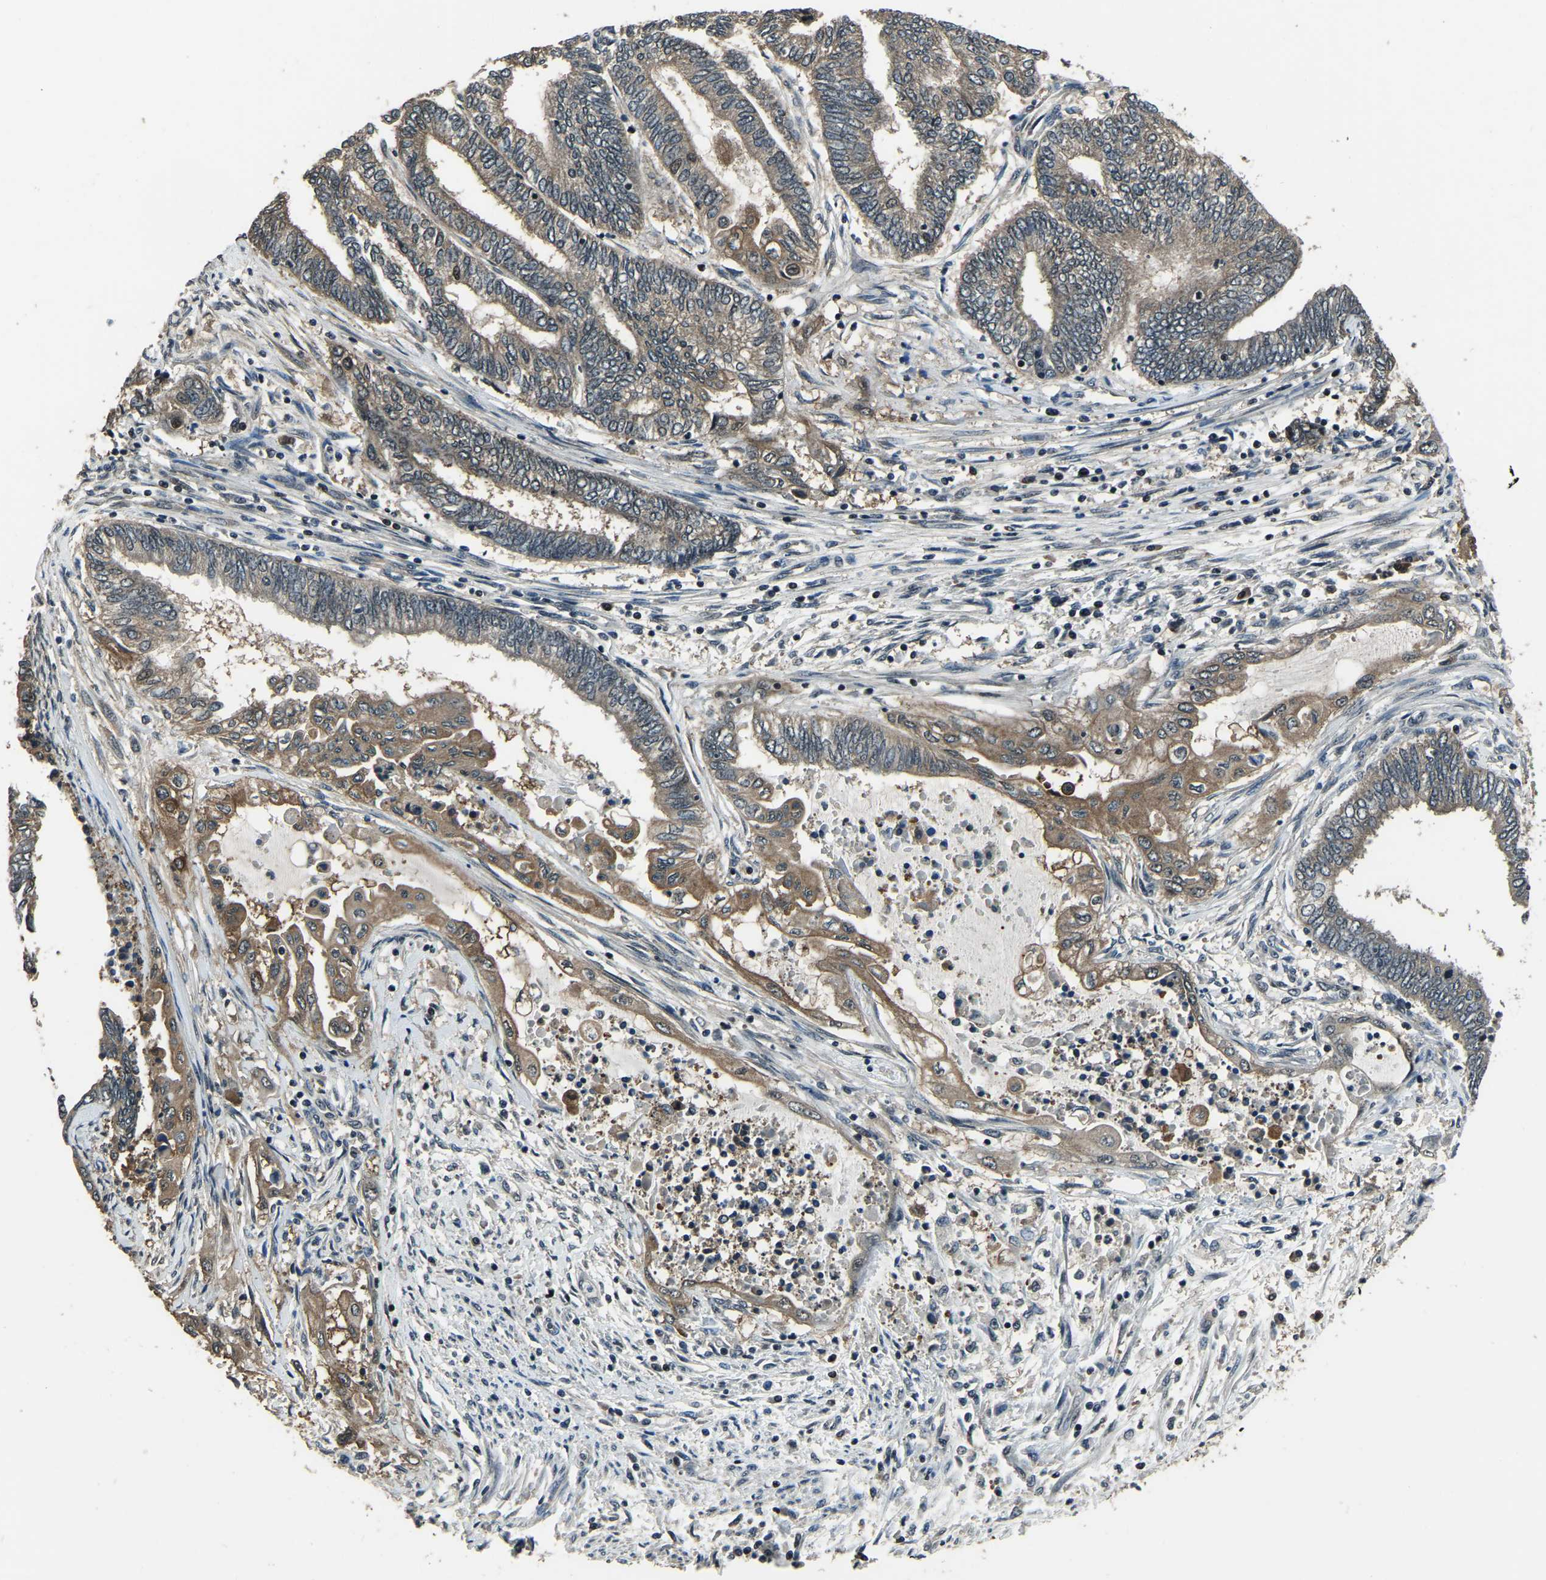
{"staining": {"intensity": "weak", "quantity": ">75%", "location": "cytoplasmic/membranous"}, "tissue": "endometrial cancer", "cell_type": "Tumor cells", "image_type": "cancer", "snomed": [{"axis": "morphology", "description": "Adenocarcinoma, NOS"}, {"axis": "topography", "description": "Uterus"}, {"axis": "topography", "description": "Endometrium"}], "caption": "Weak cytoplasmic/membranous protein expression is appreciated in approximately >75% of tumor cells in endometrial cancer.", "gene": "ANKIB1", "patient": {"sex": "female", "age": 70}}